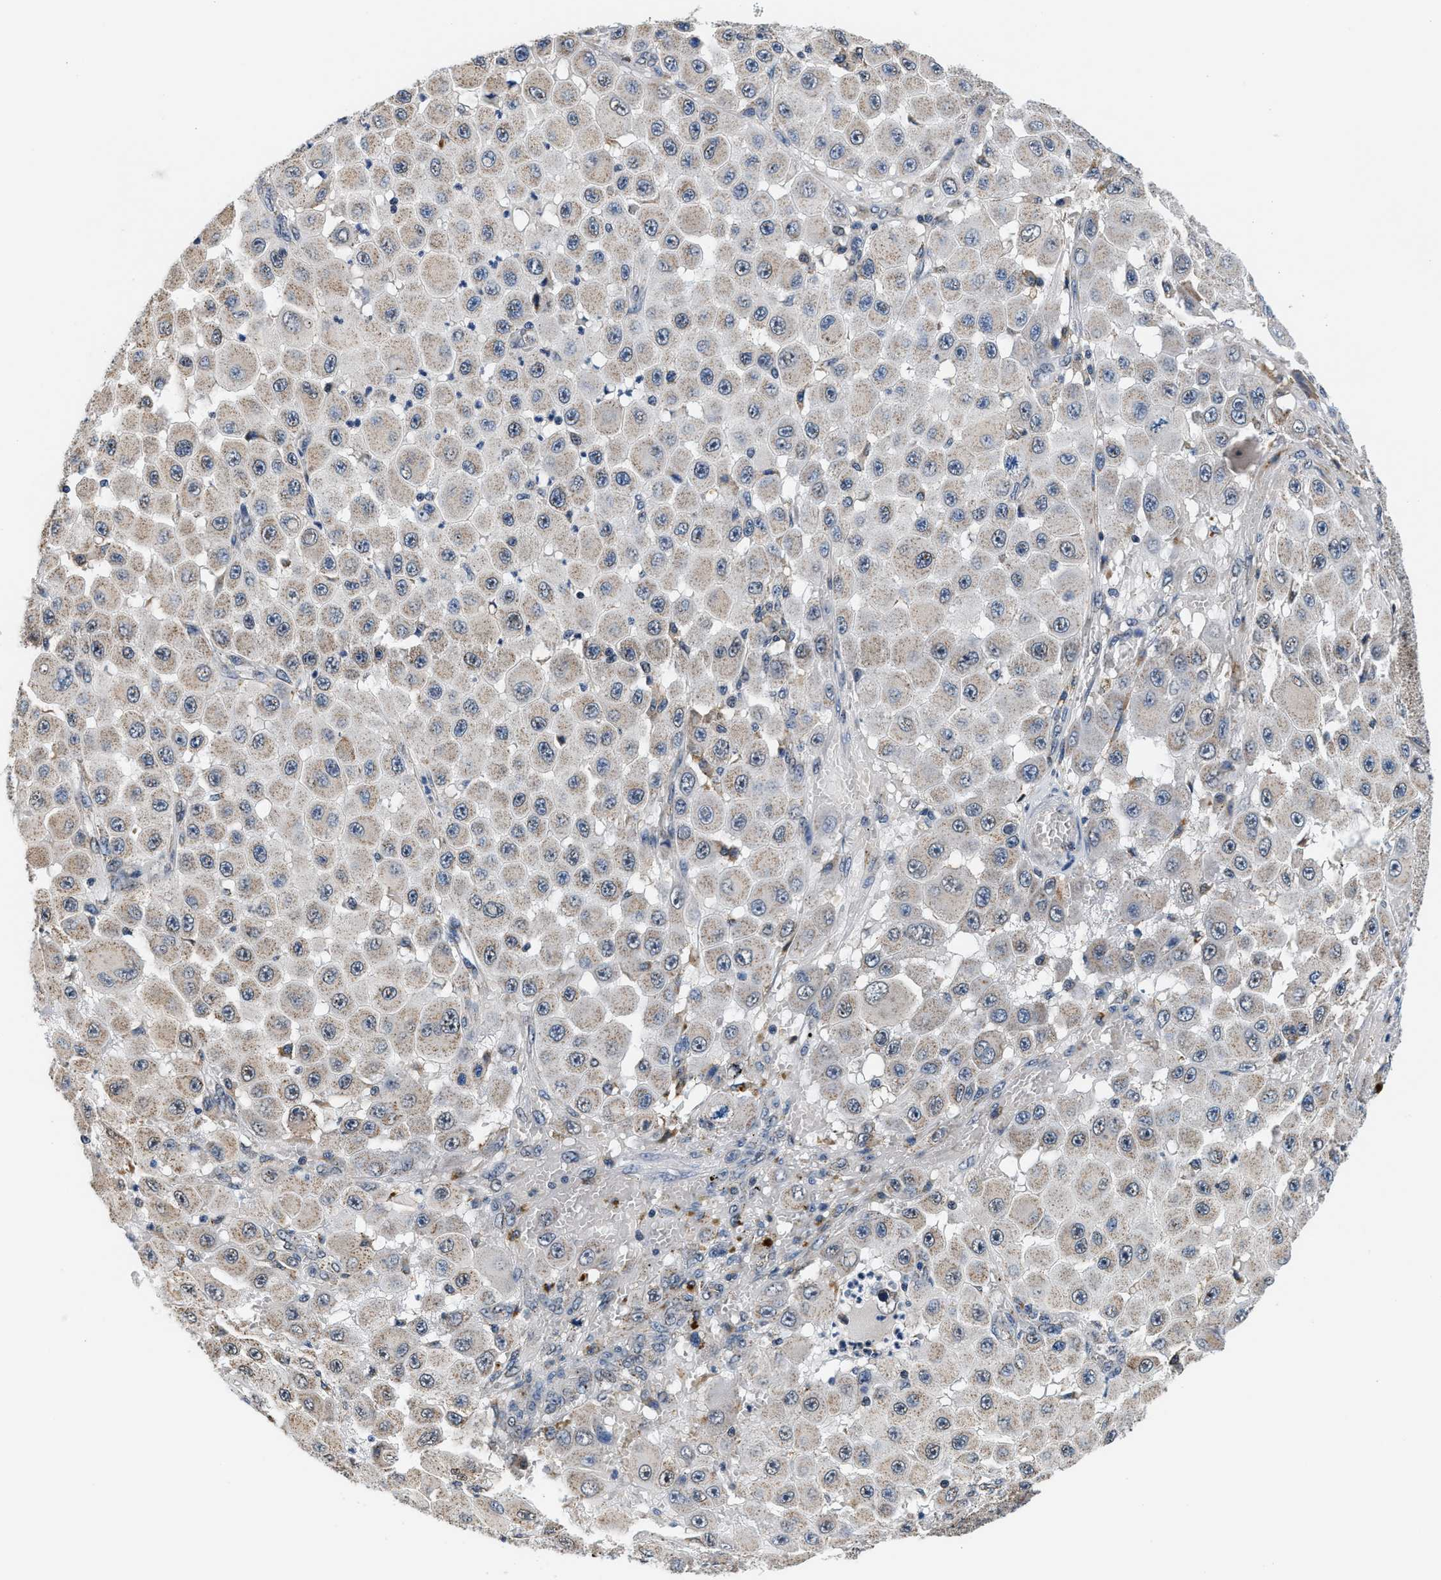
{"staining": {"intensity": "moderate", "quantity": "25%-75%", "location": "cytoplasmic/membranous"}, "tissue": "melanoma", "cell_type": "Tumor cells", "image_type": "cancer", "snomed": [{"axis": "morphology", "description": "Malignant melanoma, NOS"}, {"axis": "topography", "description": "Skin"}], "caption": "A medium amount of moderate cytoplasmic/membranous expression is appreciated in approximately 25%-75% of tumor cells in melanoma tissue.", "gene": "KCNMB2", "patient": {"sex": "female", "age": 81}}